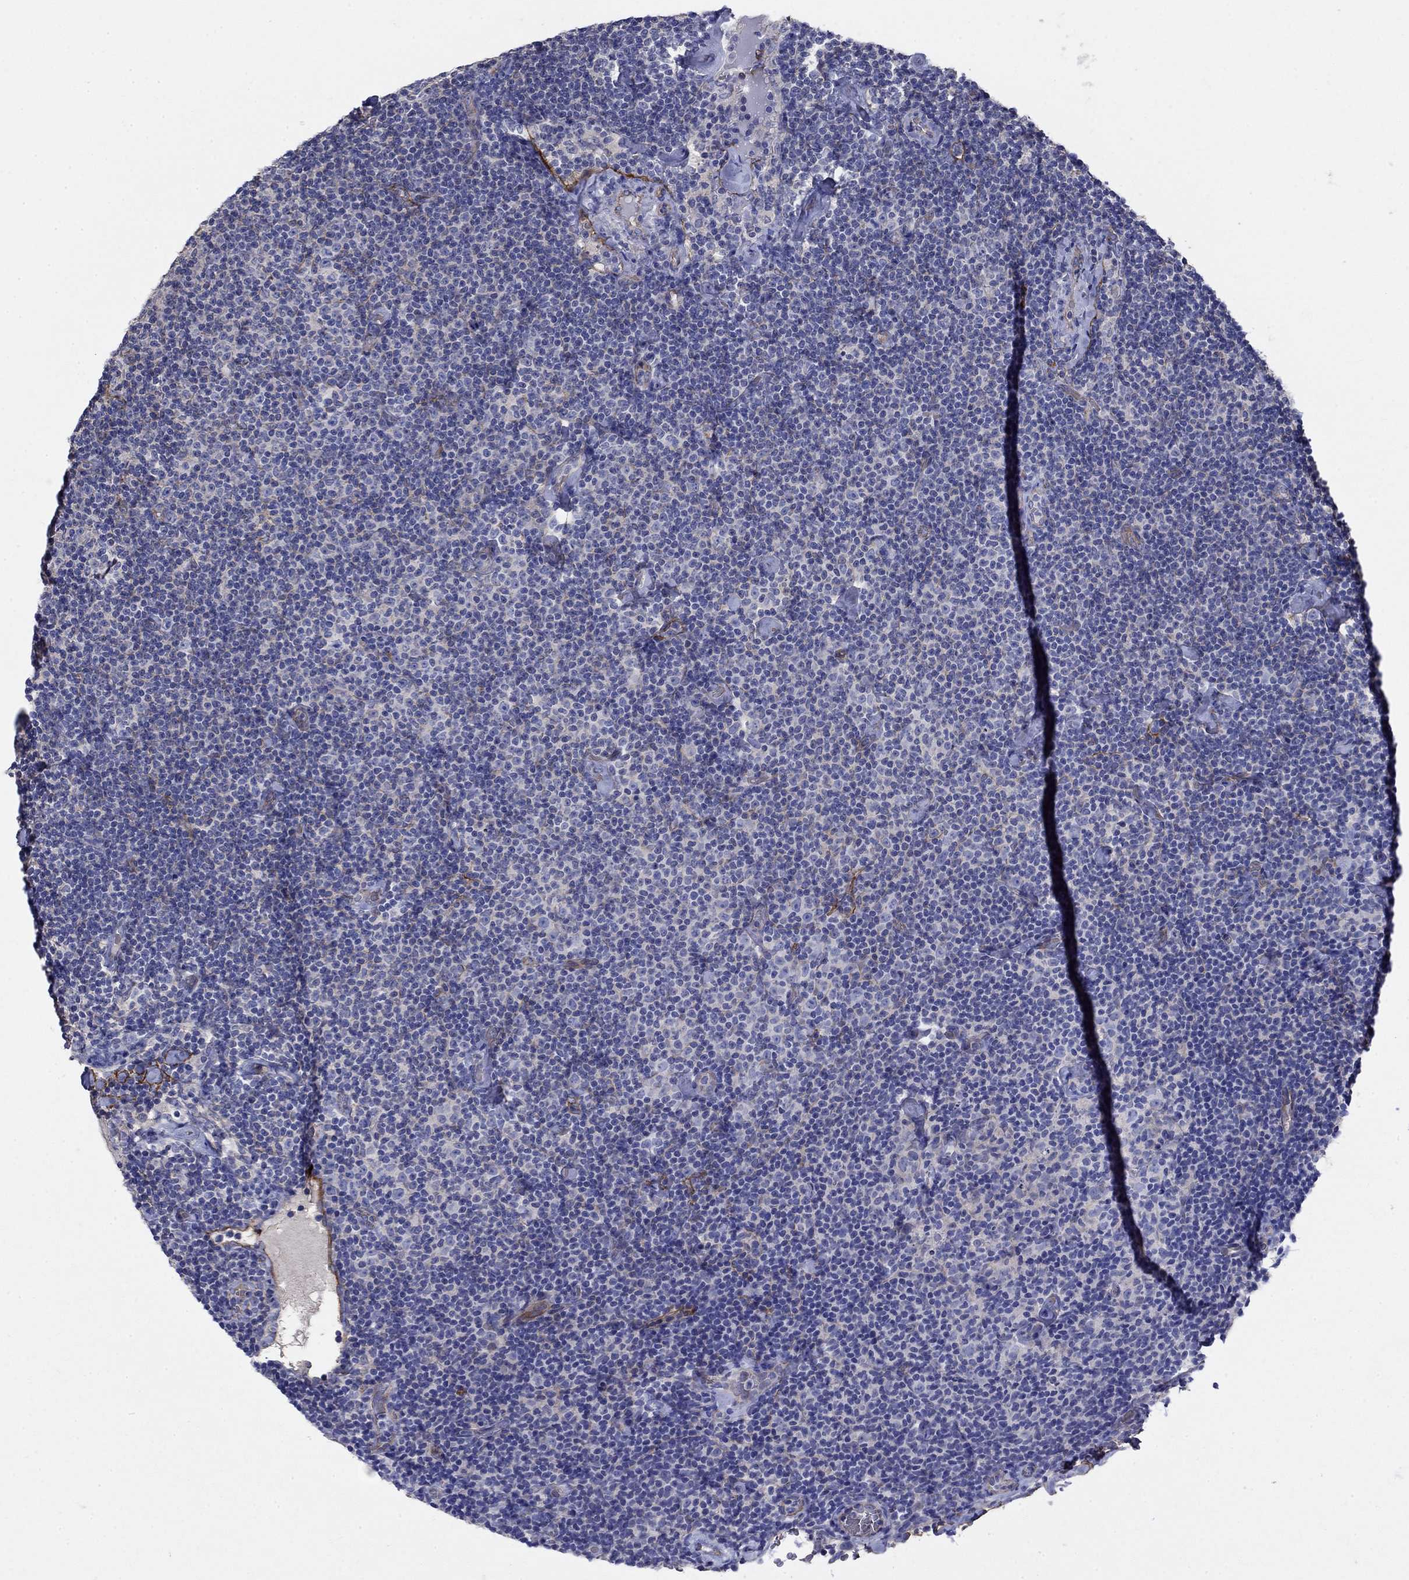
{"staining": {"intensity": "negative", "quantity": "none", "location": "none"}, "tissue": "lymphoma", "cell_type": "Tumor cells", "image_type": "cancer", "snomed": [{"axis": "morphology", "description": "Malignant lymphoma, non-Hodgkin's type, Low grade"}, {"axis": "topography", "description": "Lymph node"}], "caption": "DAB (3,3'-diaminobenzidine) immunohistochemical staining of human malignant lymphoma, non-Hodgkin's type (low-grade) demonstrates no significant positivity in tumor cells.", "gene": "FLNC", "patient": {"sex": "male", "age": 81}}